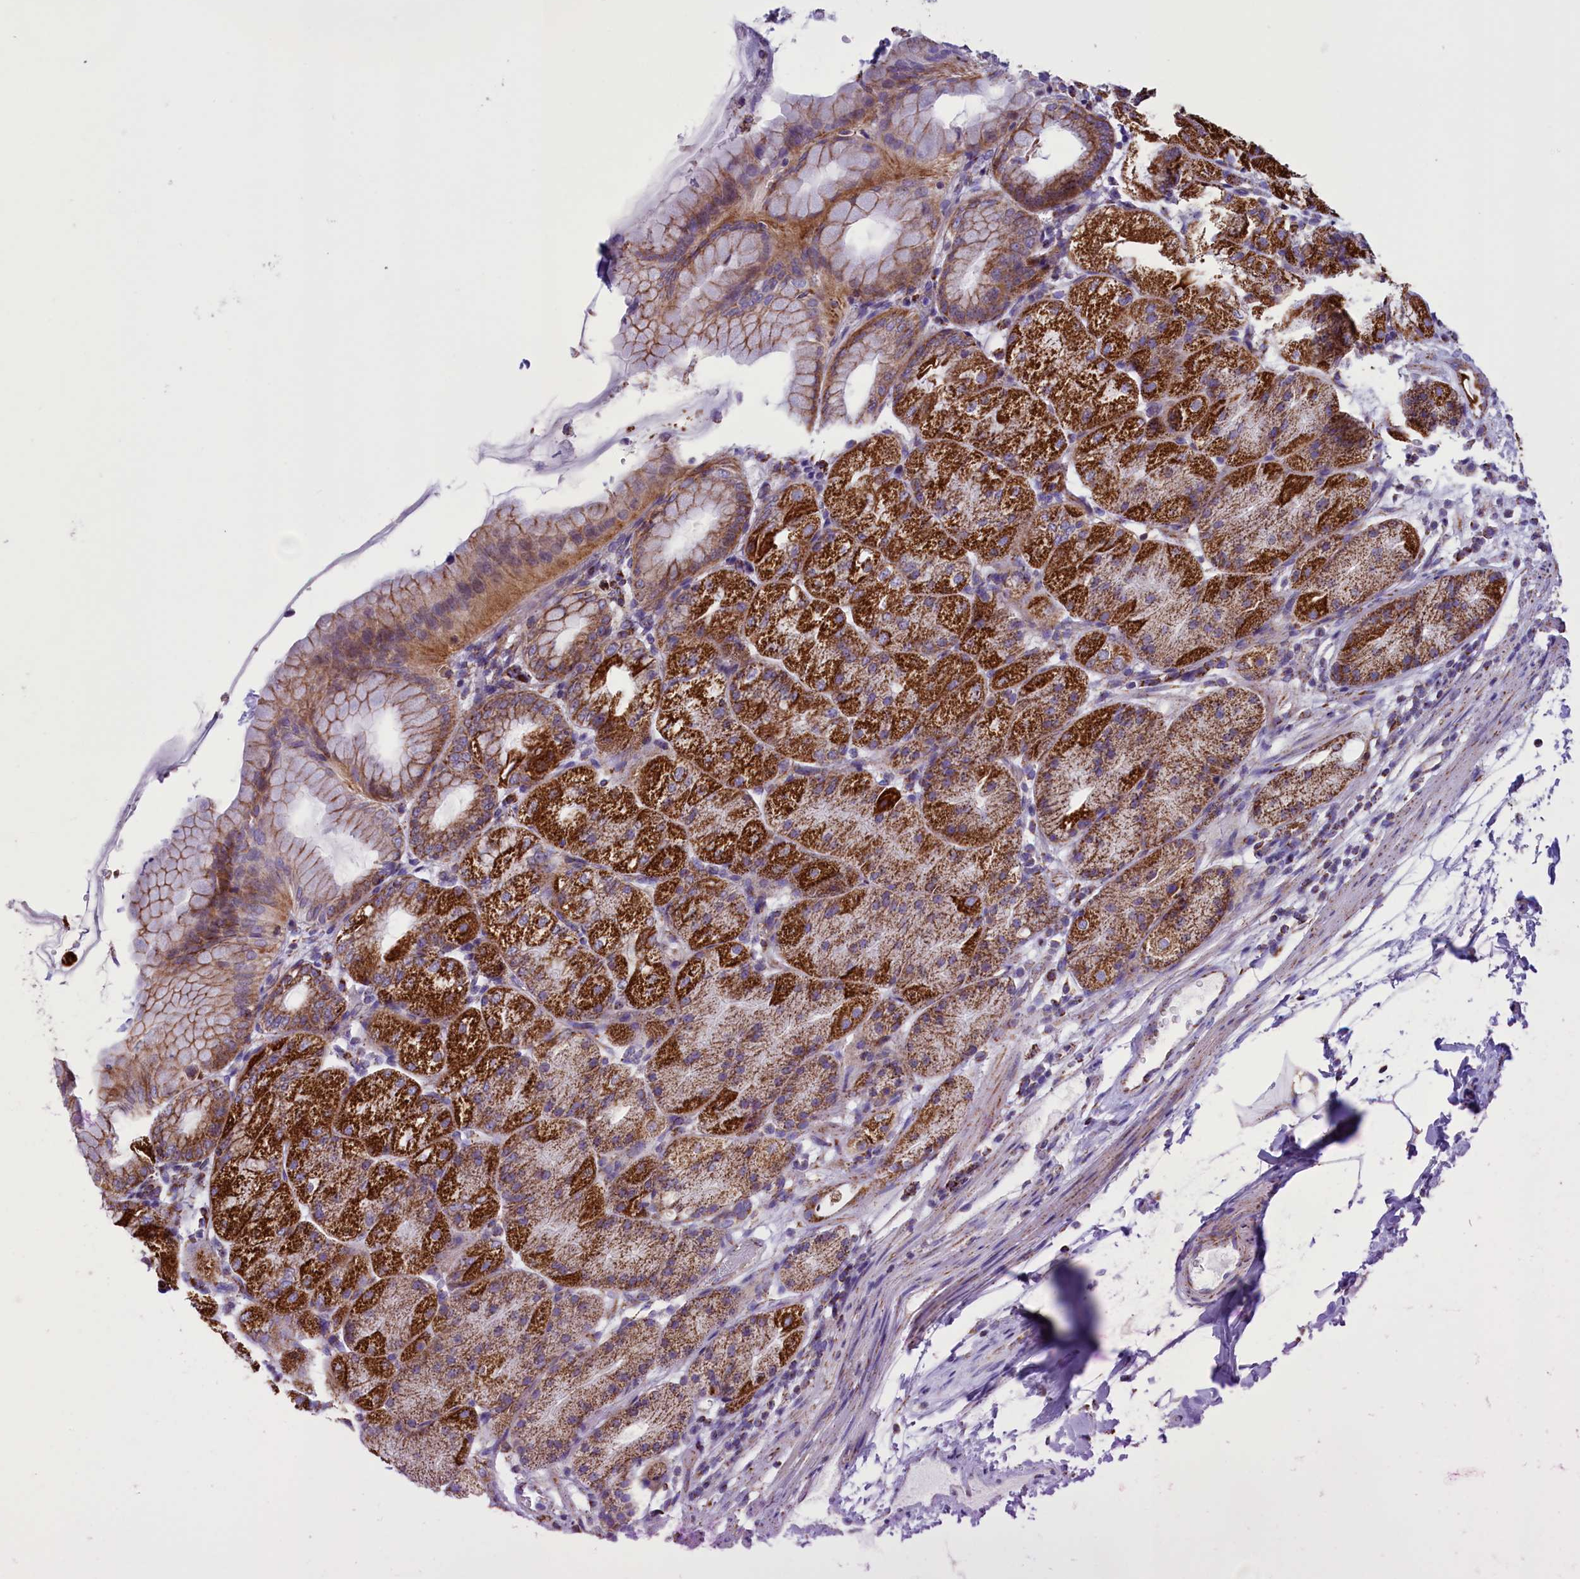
{"staining": {"intensity": "strong", "quantity": ">75%", "location": "cytoplasmic/membranous"}, "tissue": "stomach", "cell_type": "Glandular cells", "image_type": "normal", "snomed": [{"axis": "morphology", "description": "Normal tissue, NOS"}, {"axis": "topography", "description": "Stomach, upper"}, {"axis": "topography", "description": "Stomach, lower"}], "caption": "About >75% of glandular cells in unremarkable human stomach exhibit strong cytoplasmic/membranous protein staining as visualized by brown immunohistochemical staining.", "gene": "ICA1L", "patient": {"sex": "male", "age": 62}}